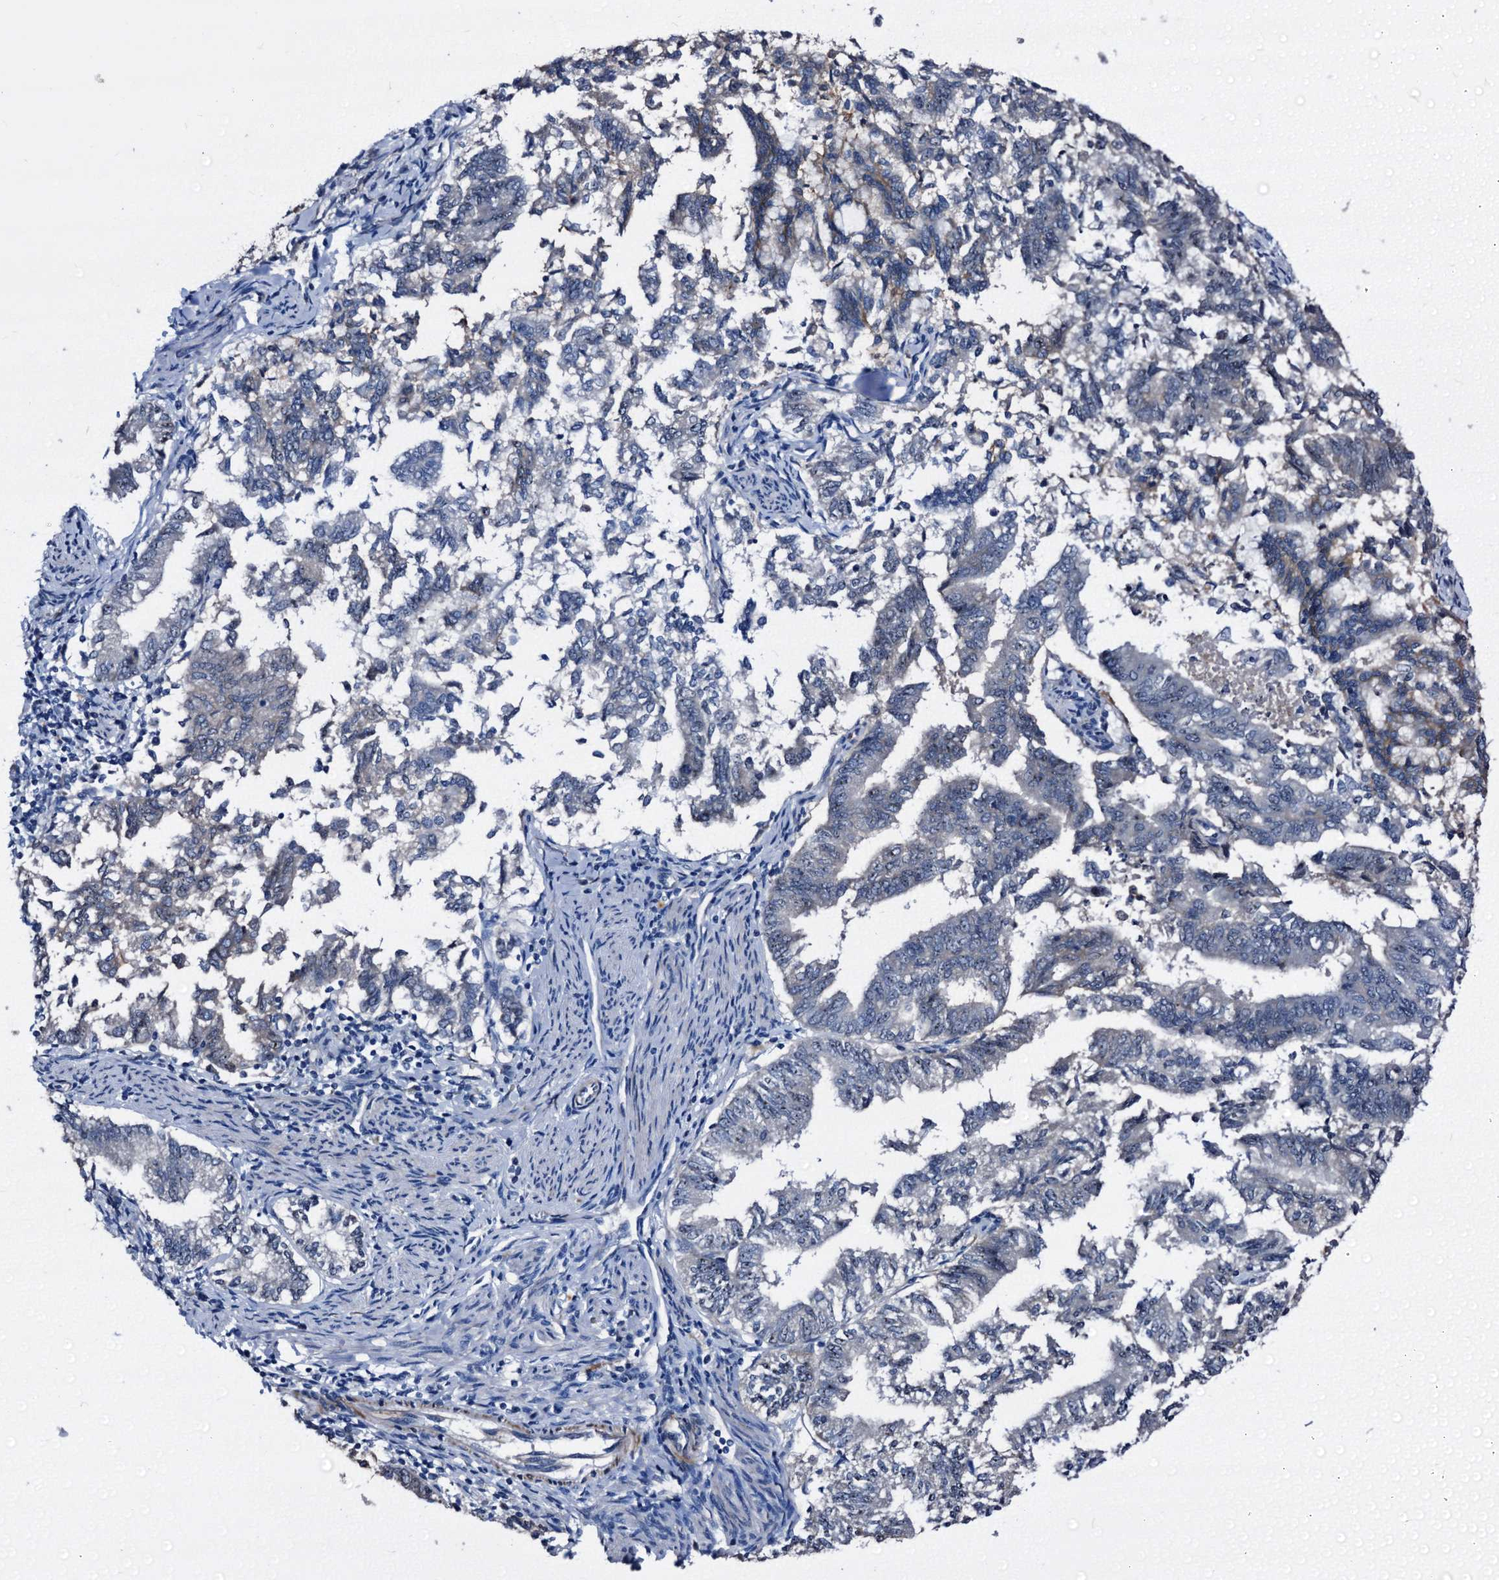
{"staining": {"intensity": "negative", "quantity": "none", "location": "none"}, "tissue": "endometrial cancer", "cell_type": "Tumor cells", "image_type": "cancer", "snomed": [{"axis": "morphology", "description": "Adenocarcinoma, NOS"}, {"axis": "topography", "description": "Endometrium"}], "caption": "Immunohistochemistry (IHC) of adenocarcinoma (endometrial) shows no positivity in tumor cells.", "gene": "EMG1", "patient": {"sex": "female", "age": 79}}